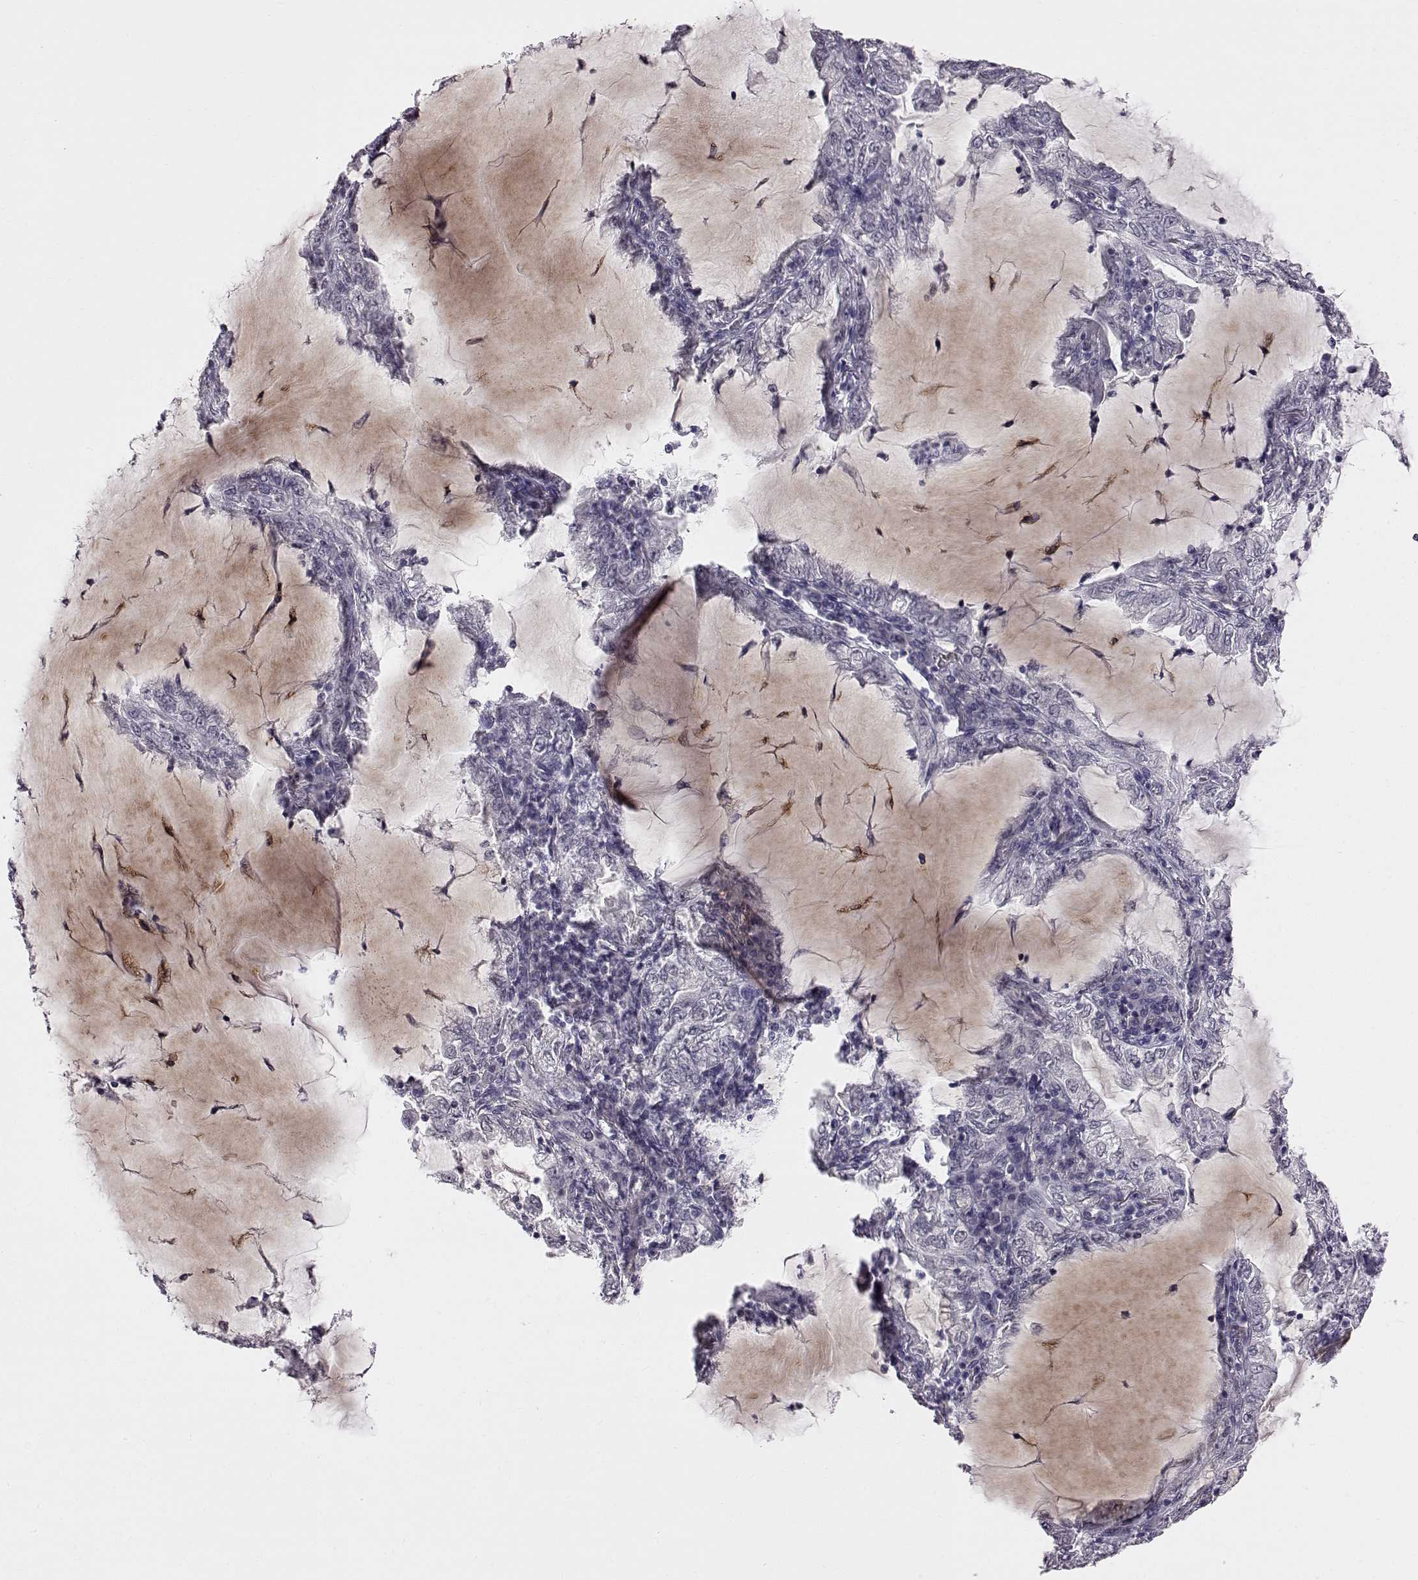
{"staining": {"intensity": "negative", "quantity": "none", "location": "none"}, "tissue": "lung cancer", "cell_type": "Tumor cells", "image_type": "cancer", "snomed": [{"axis": "morphology", "description": "Adenocarcinoma, NOS"}, {"axis": "topography", "description": "Lung"}], "caption": "Protein analysis of lung cancer (adenocarcinoma) demonstrates no significant staining in tumor cells.", "gene": "C10orf62", "patient": {"sex": "female", "age": 73}}